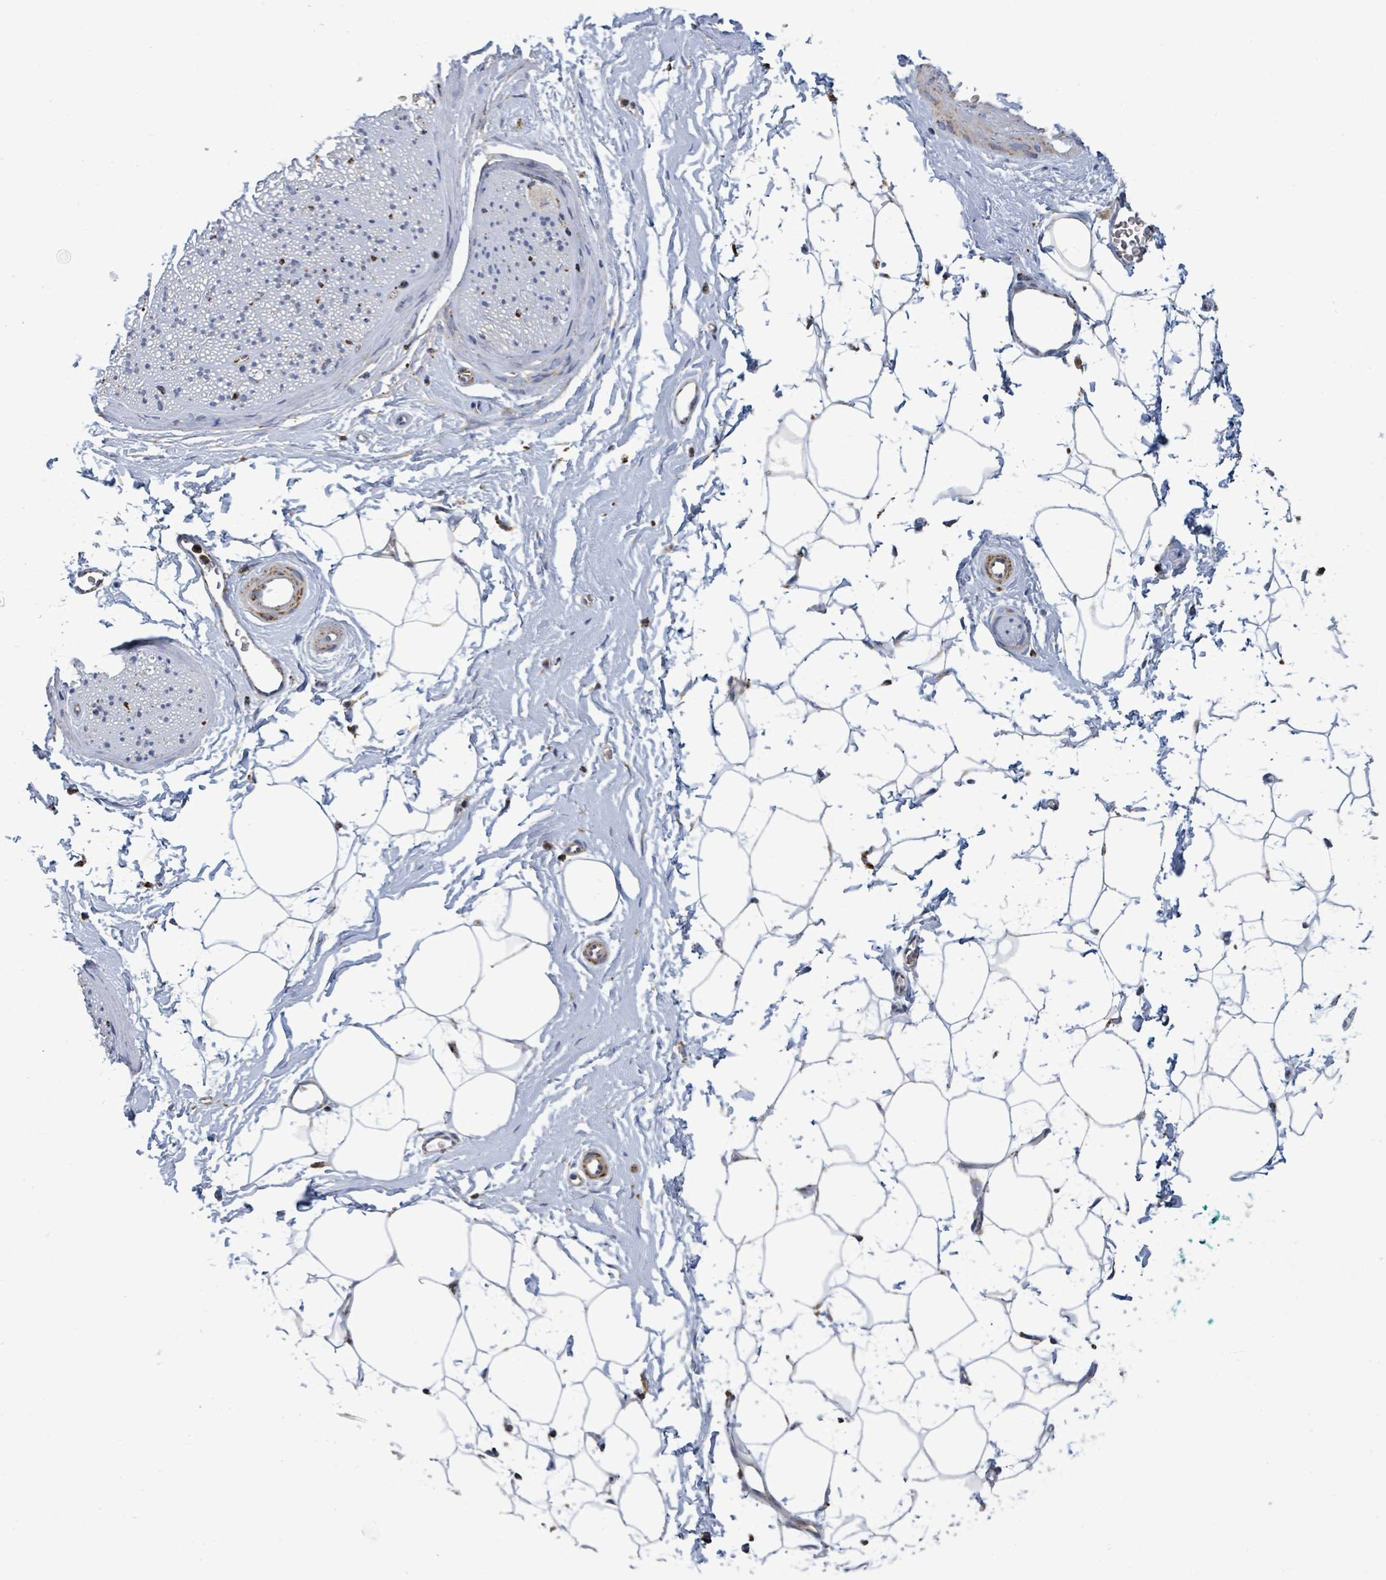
{"staining": {"intensity": "negative", "quantity": "none", "location": "none"}, "tissue": "adipose tissue", "cell_type": "Adipocytes", "image_type": "normal", "snomed": [{"axis": "morphology", "description": "Normal tissue, NOS"}, {"axis": "morphology", "description": "Adenocarcinoma, High grade"}, {"axis": "topography", "description": "Prostate"}, {"axis": "topography", "description": "Peripheral nerve tissue"}], "caption": "Immunohistochemistry (IHC) micrograph of benign adipose tissue stained for a protein (brown), which displays no expression in adipocytes. Nuclei are stained in blue.", "gene": "SUCLG2", "patient": {"sex": "male", "age": 68}}